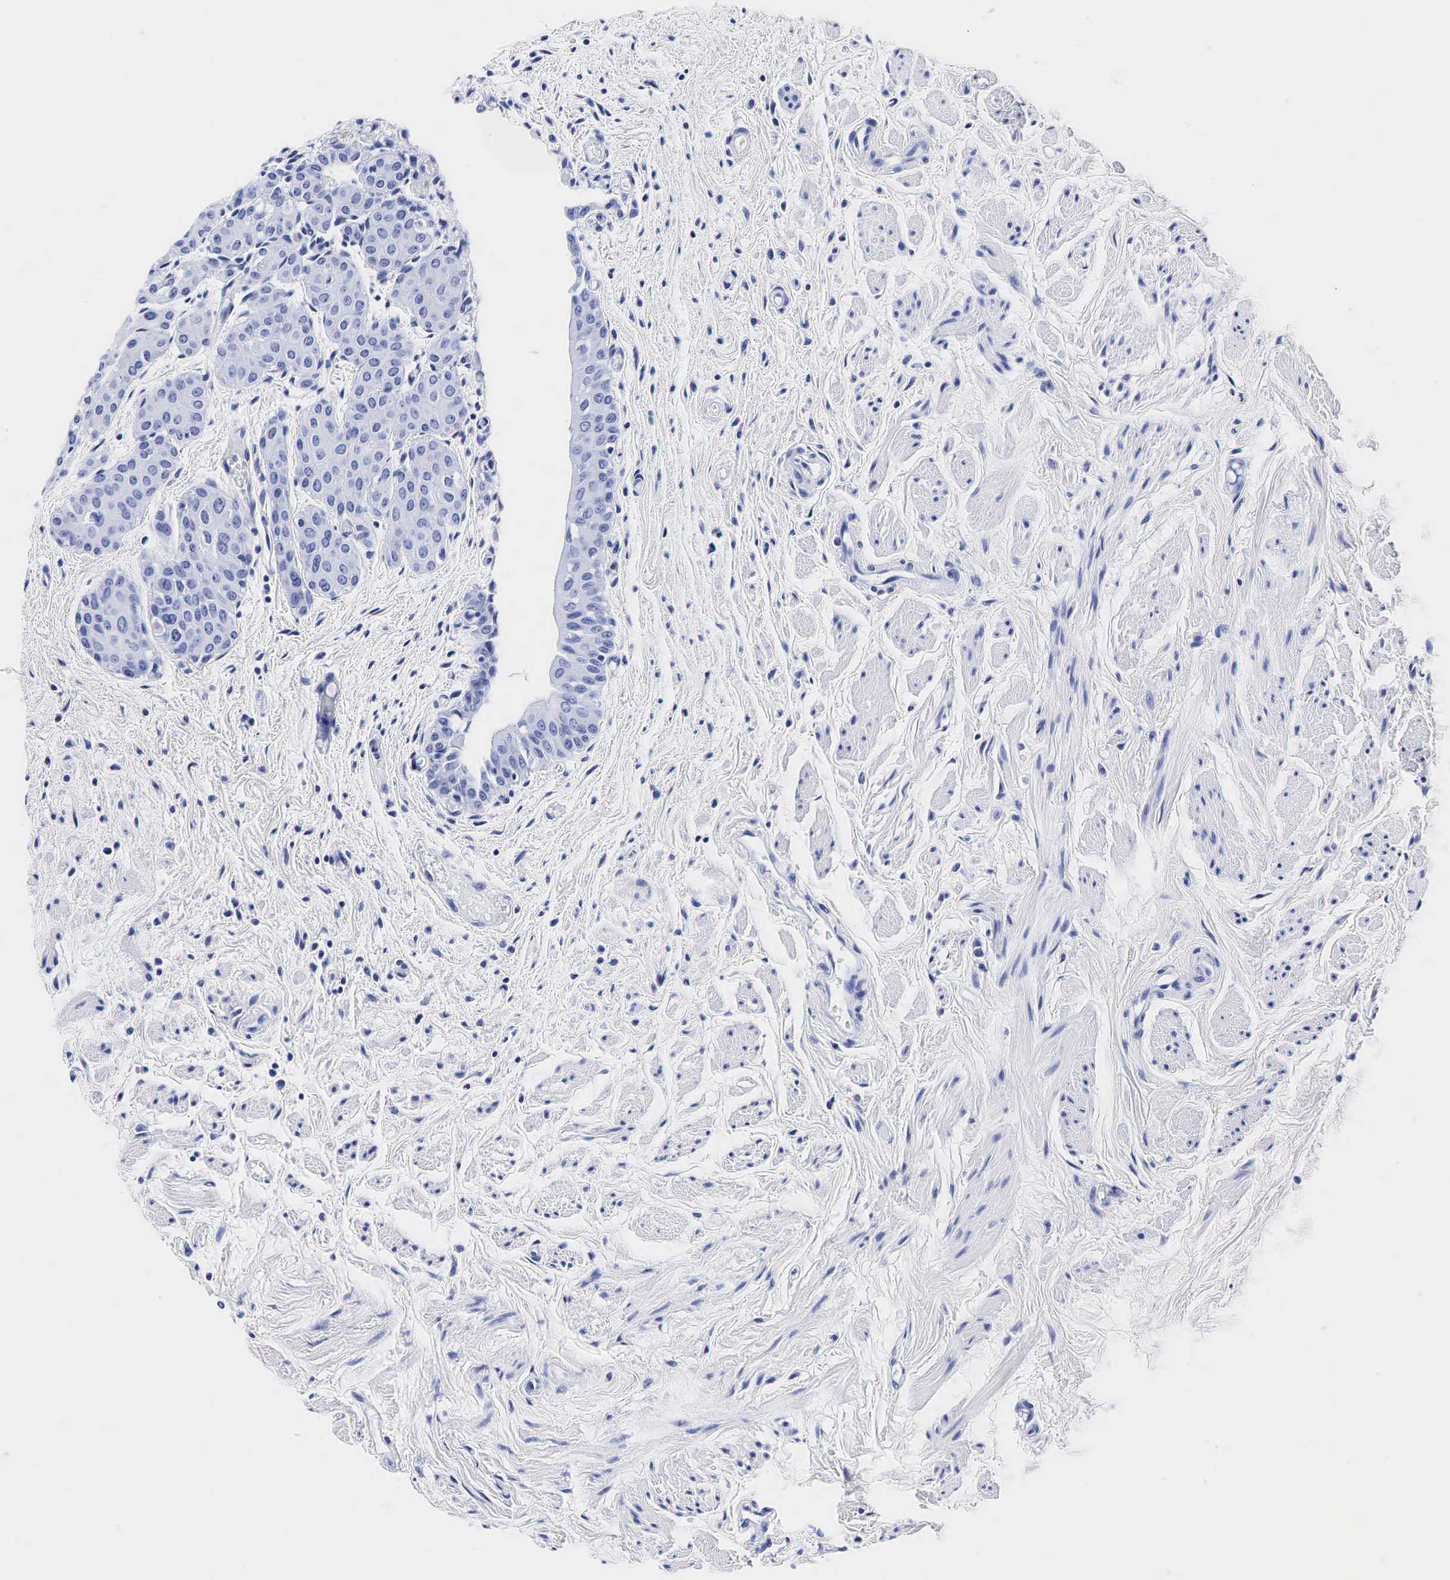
{"staining": {"intensity": "negative", "quantity": "none", "location": "none"}, "tissue": "urinary bladder", "cell_type": "Urothelial cells", "image_type": "normal", "snomed": [{"axis": "morphology", "description": "Normal tissue, NOS"}, {"axis": "topography", "description": "Urinary bladder"}], "caption": "The immunohistochemistry (IHC) photomicrograph has no significant staining in urothelial cells of urinary bladder.", "gene": "KLK3", "patient": {"sex": "male", "age": 72}}